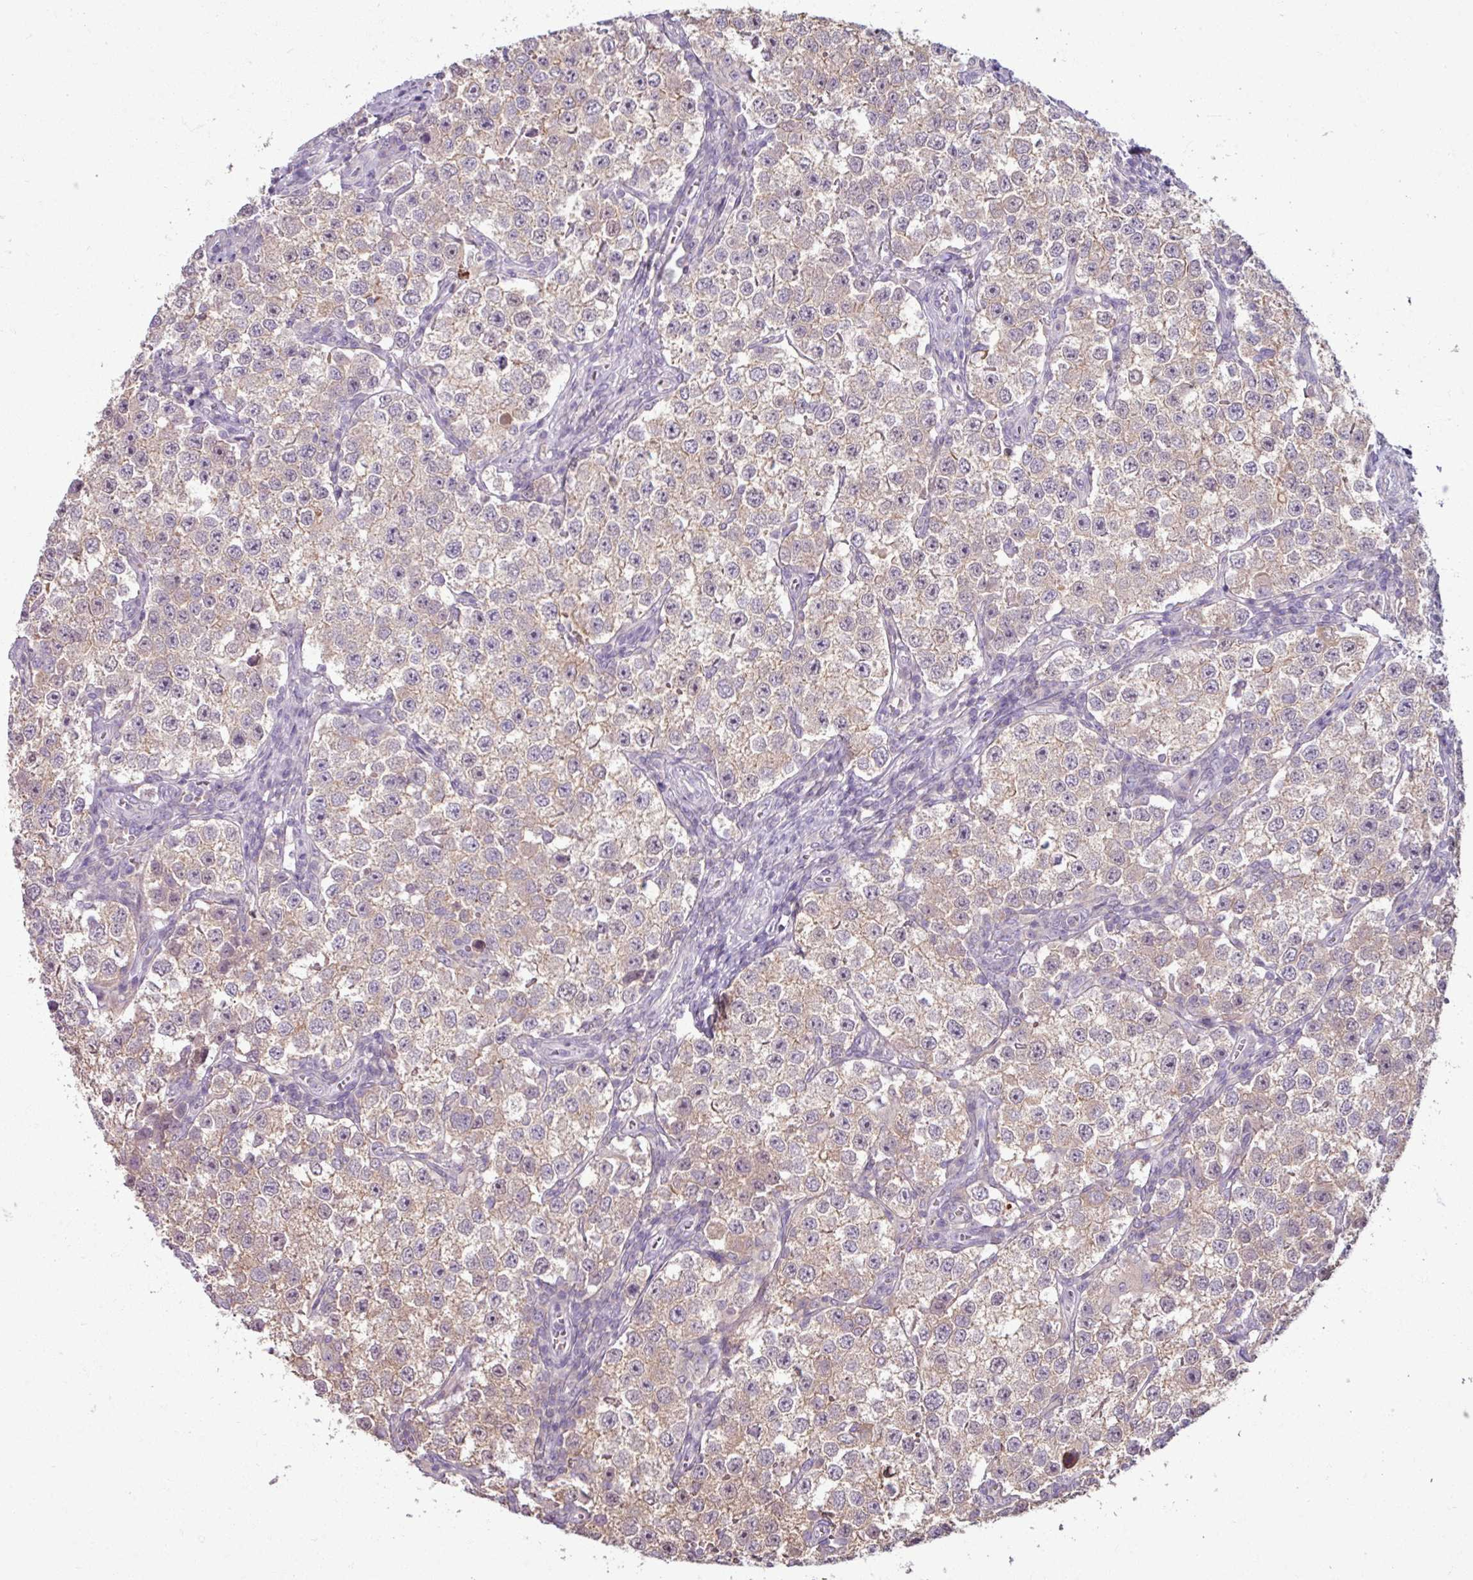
{"staining": {"intensity": "weak", "quantity": "<25%", "location": "cytoplasmic/membranous"}, "tissue": "testis cancer", "cell_type": "Tumor cells", "image_type": "cancer", "snomed": [{"axis": "morphology", "description": "Seminoma, NOS"}, {"axis": "topography", "description": "Testis"}], "caption": "Immunohistochemistry histopathology image of testis seminoma stained for a protein (brown), which displays no positivity in tumor cells.", "gene": "PNMA6A", "patient": {"sex": "male", "age": 37}}